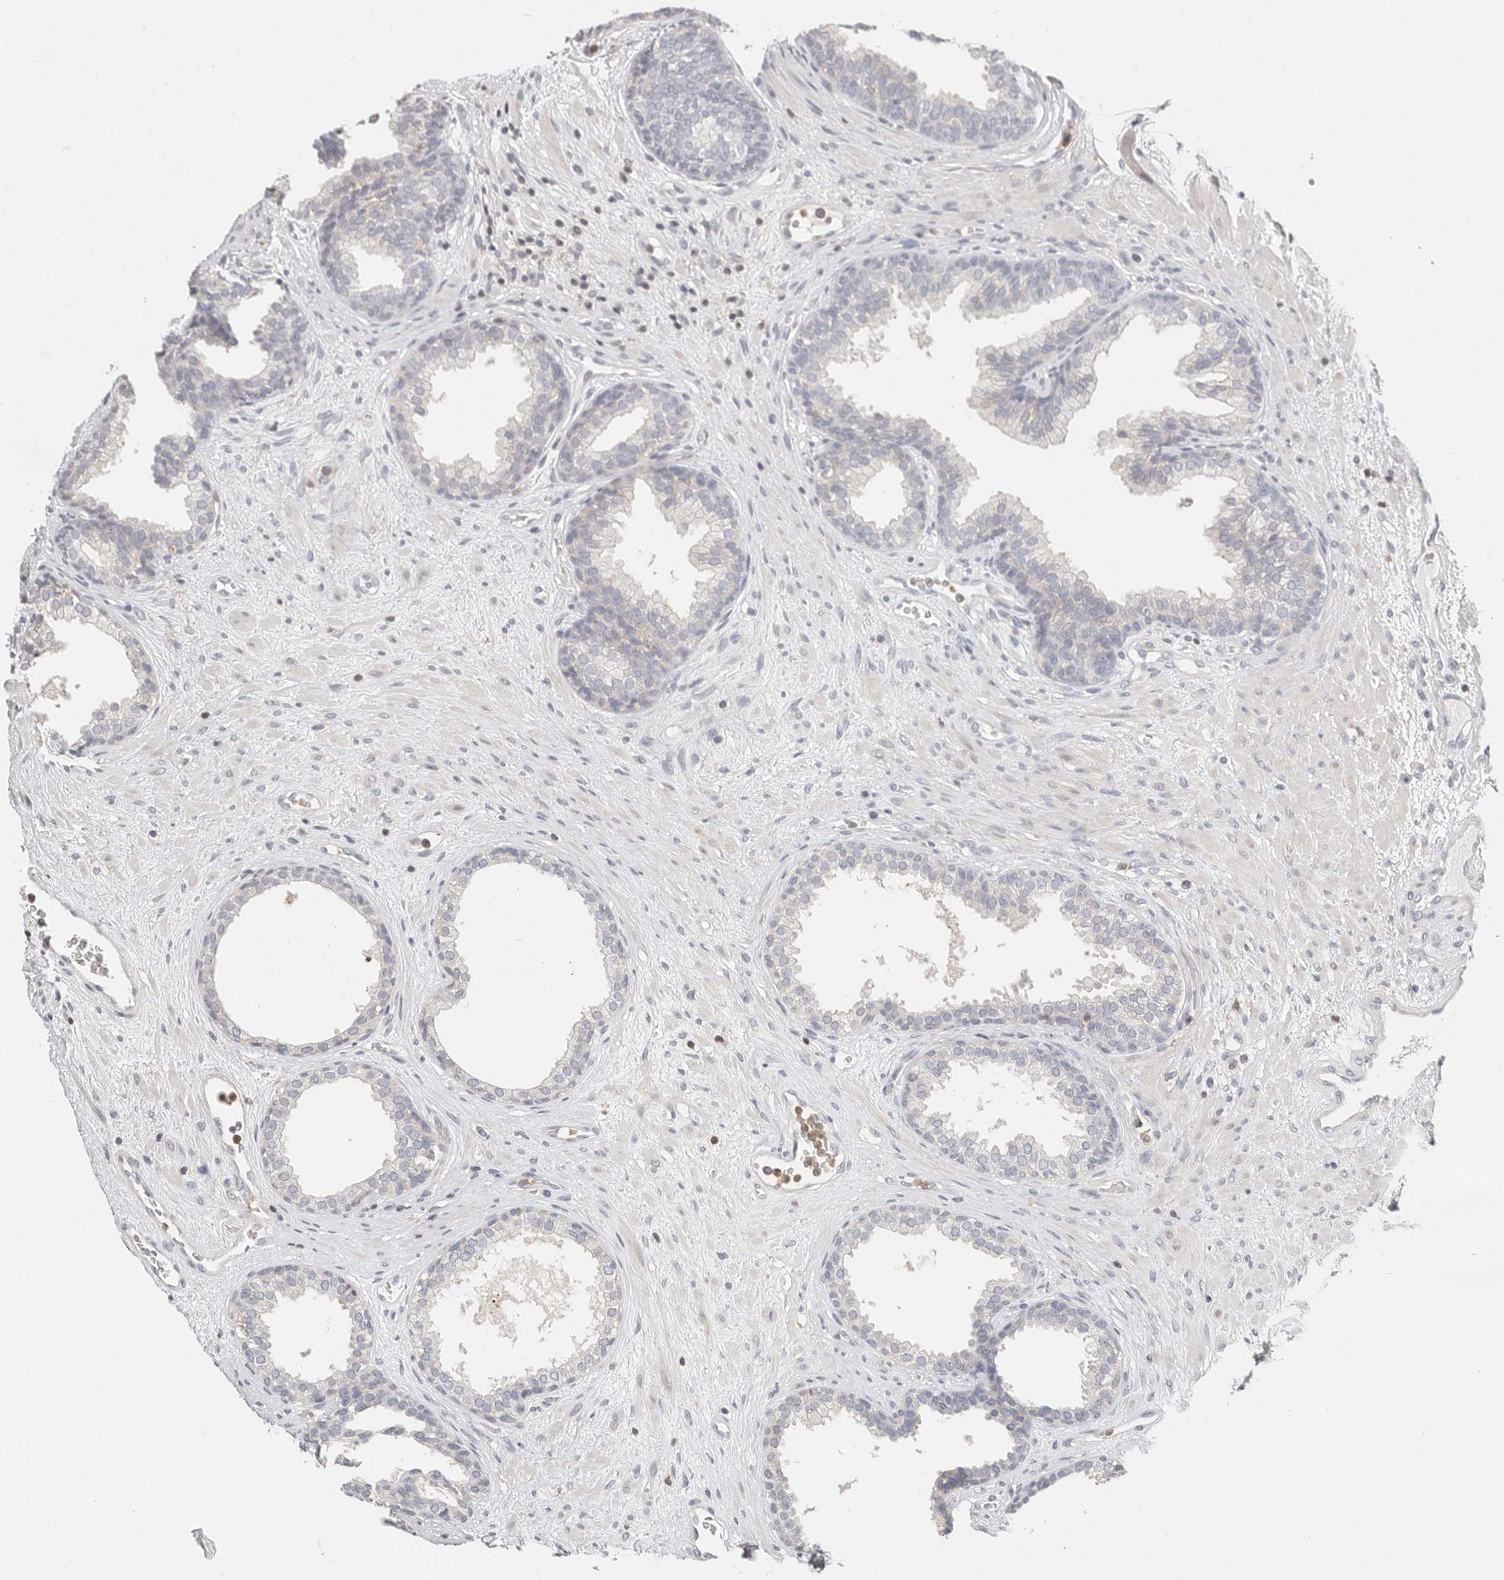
{"staining": {"intensity": "negative", "quantity": "none", "location": "none"}, "tissue": "prostate", "cell_type": "Glandular cells", "image_type": "normal", "snomed": [{"axis": "morphology", "description": "Normal tissue, NOS"}, {"axis": "topography", "description": "Prostate"}], "caption": "The image exhibits no staining of glandular cells in unremarkable prostate. (DAB immunohistochemistry with hematoxylin counter stain).", "gene": "TMEM63B", "patient": {"sex": "male", "age": 76}}